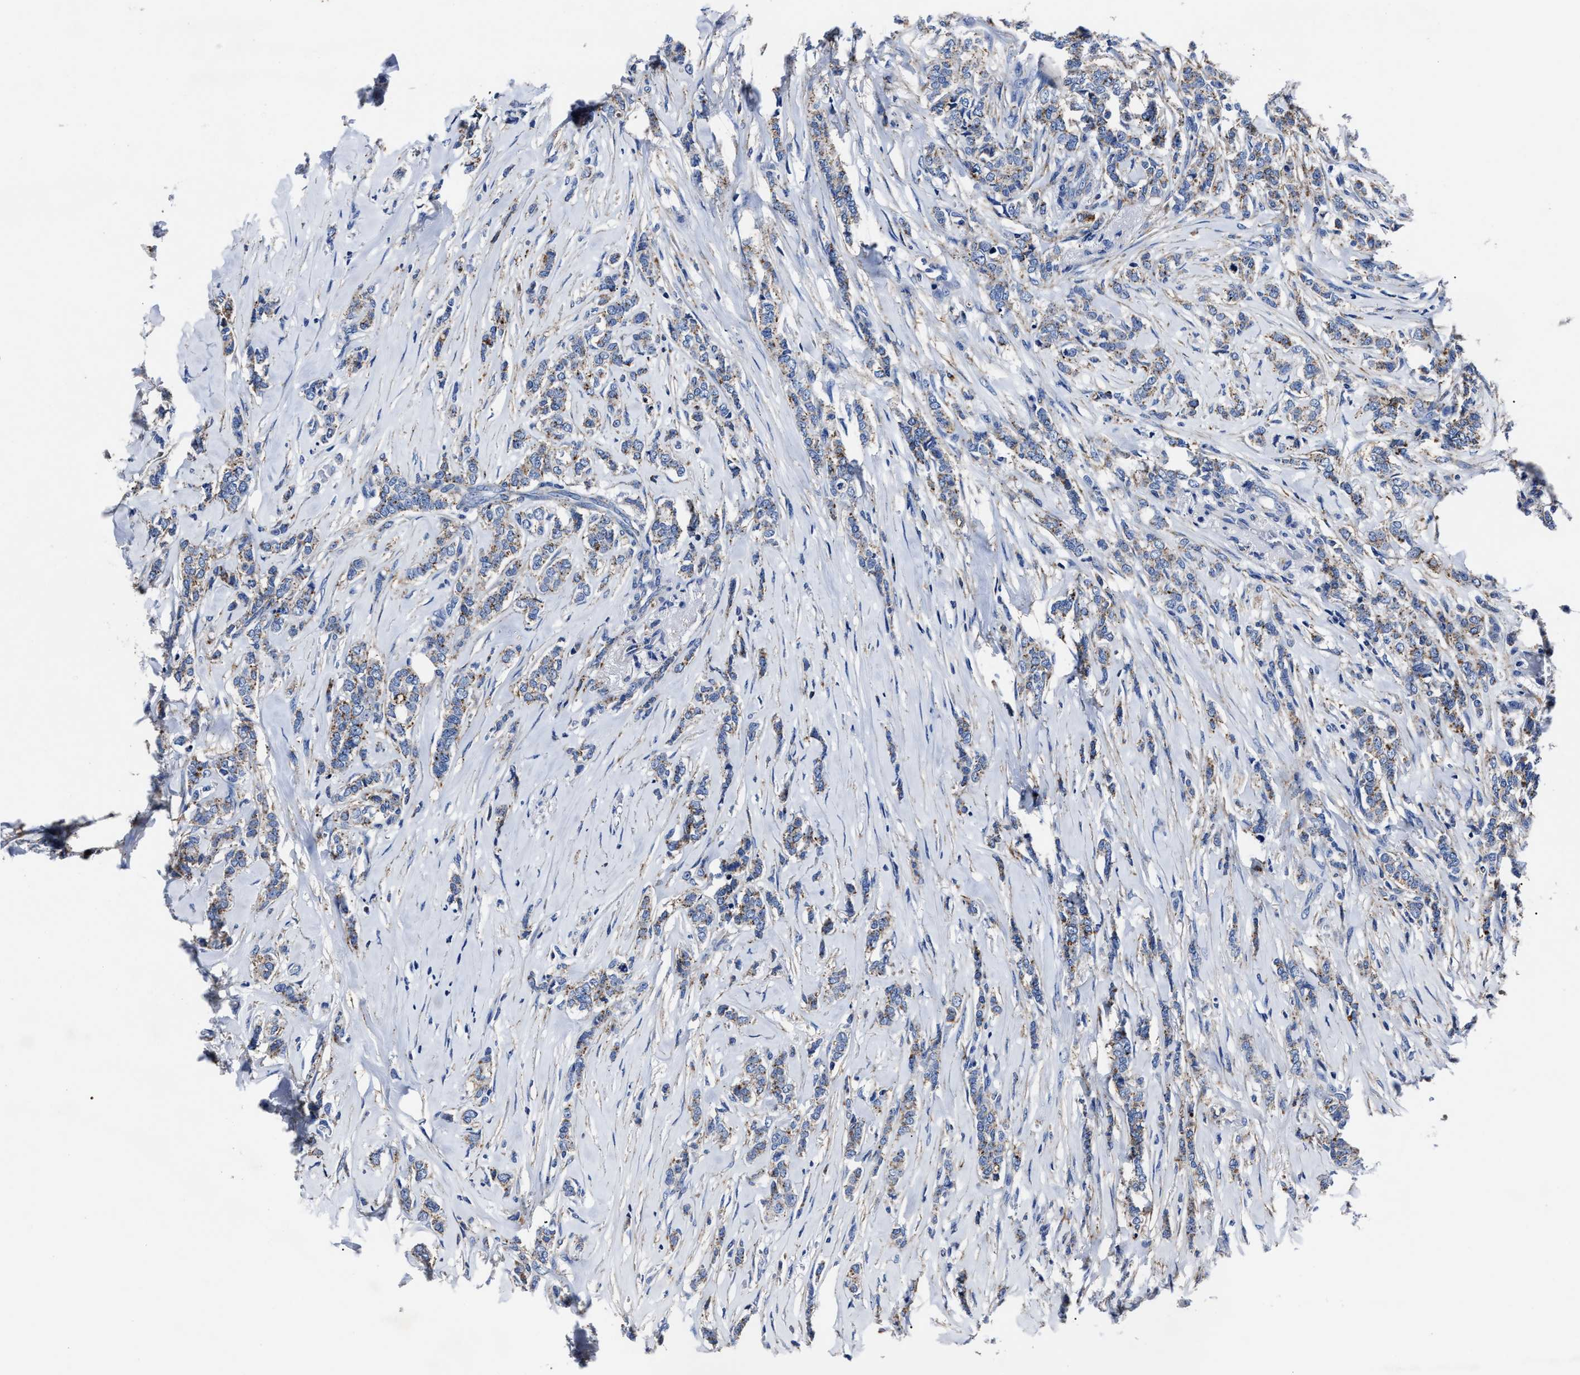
{"staining": {"intensity": "weak", "quantity": ">75%", "location": "cytoplasmic/membranous"}, "tissue": "breast cancer", "cell_type": "Tumor cells", "image_type": "cancer", "snomed": [{"axis": "morphology", "description": "Lobular carcinoma"}, {"axis": "topography", "description": "Skin"}, {"axis": "topography", "description": "Breast"}], "caption": "A high-resolution micrograph shows immunohistochemistry staining of breast lobular carcinoma, which reveals weak cytoplasmic/membranous positivity in approximately >75% of tumor cells.", "gene": "LAMTOR4", "patient": {"sex": "female", "age": 46}}